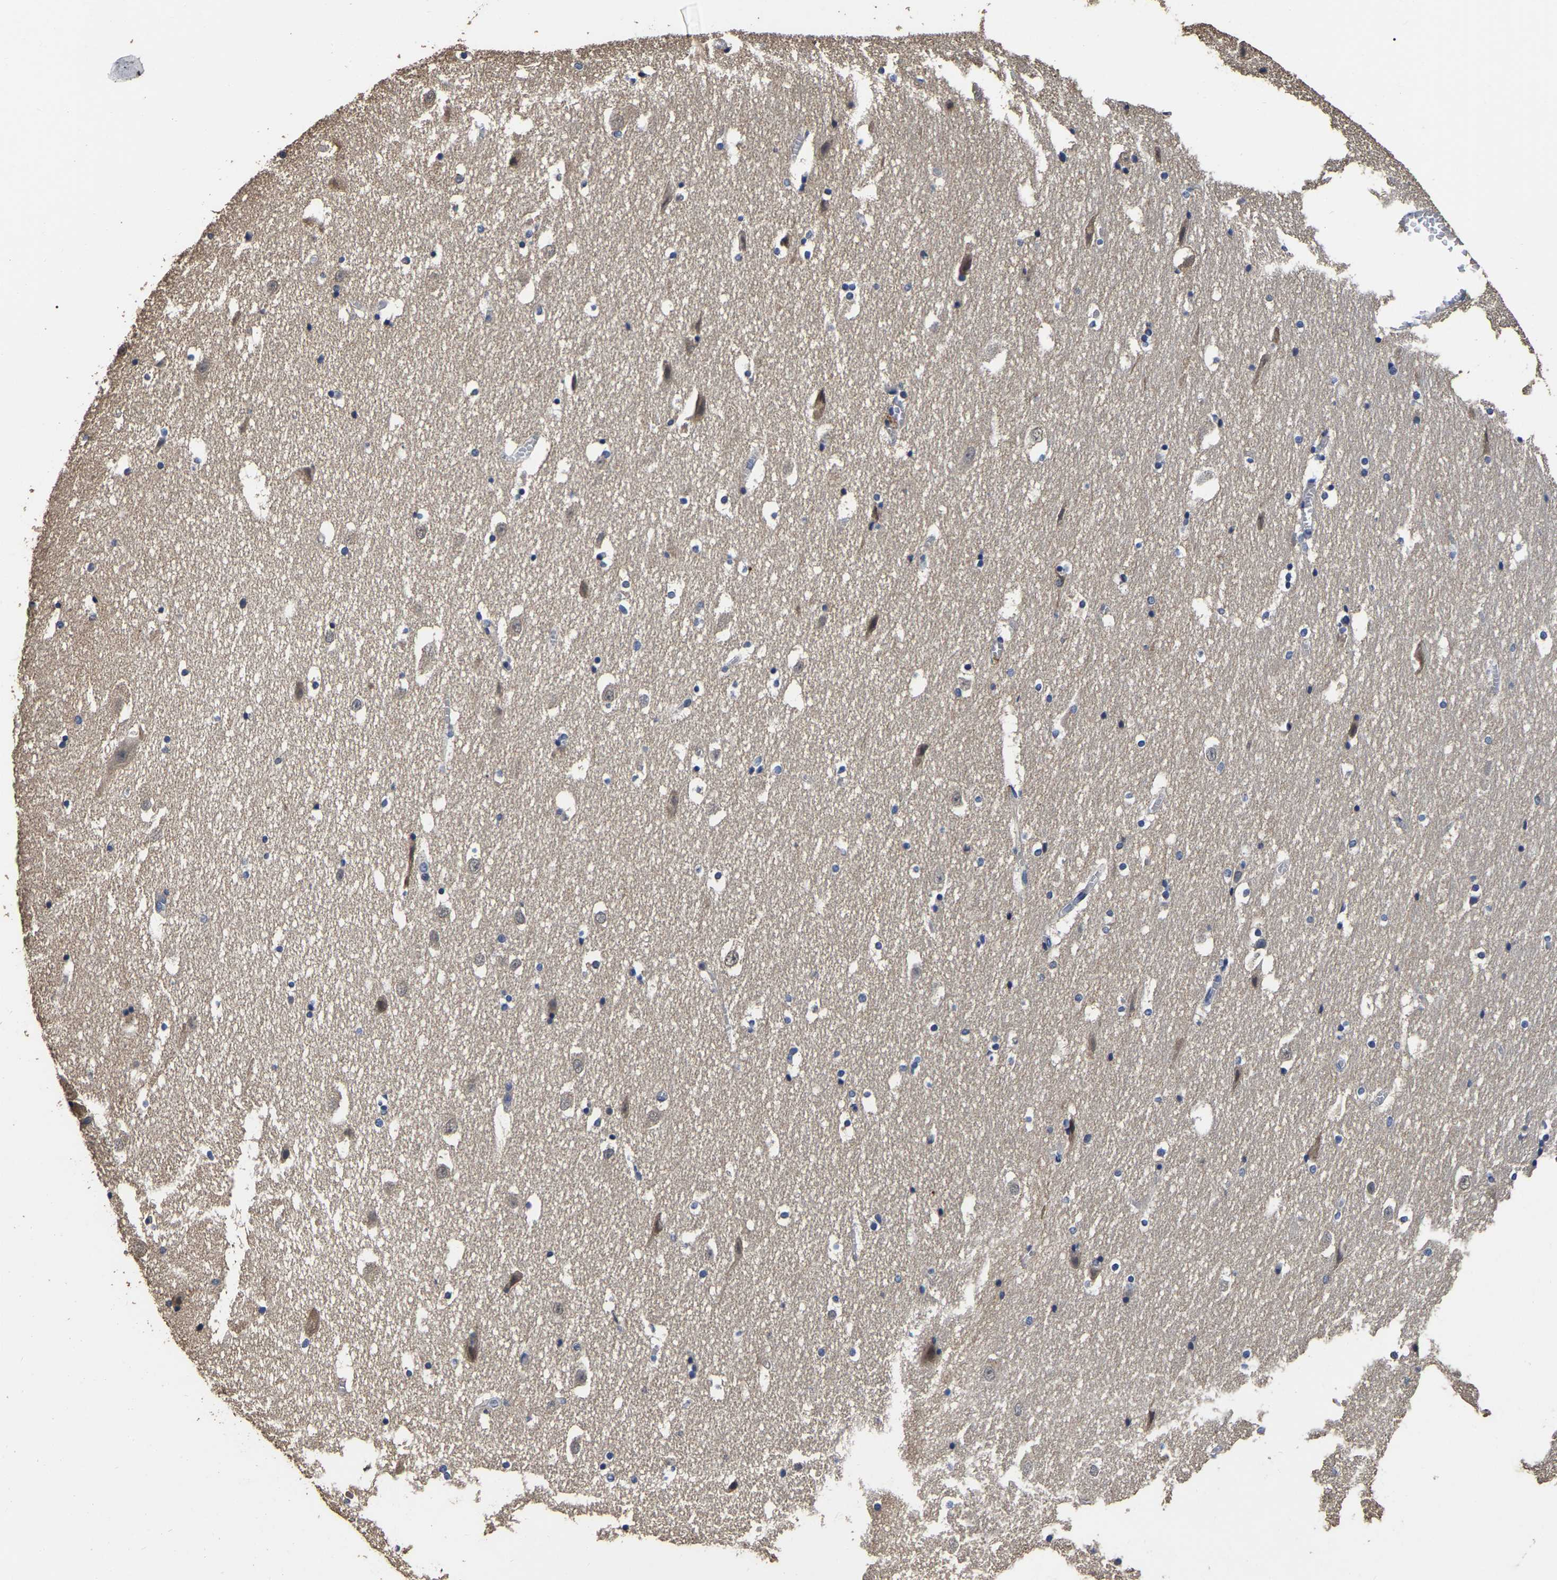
{"staining": {"intensity": "weak", "quantity": "<25%", "location": "cytoplasmic/membranous"}, "tissue": "hippocampus", "cell_type": "Glial cells", "image_type": "normal", "snomed": [{"axis": "morphology", "description": "Normal tissue, NOS"}, {"axis": "topography", "description": "Hippocampus"}], "caption": "The micrograph shows no significant staining in glial cells of hippocampus.", "gene": "STK32C", "patient": {"sex": "male", "age": 45}}